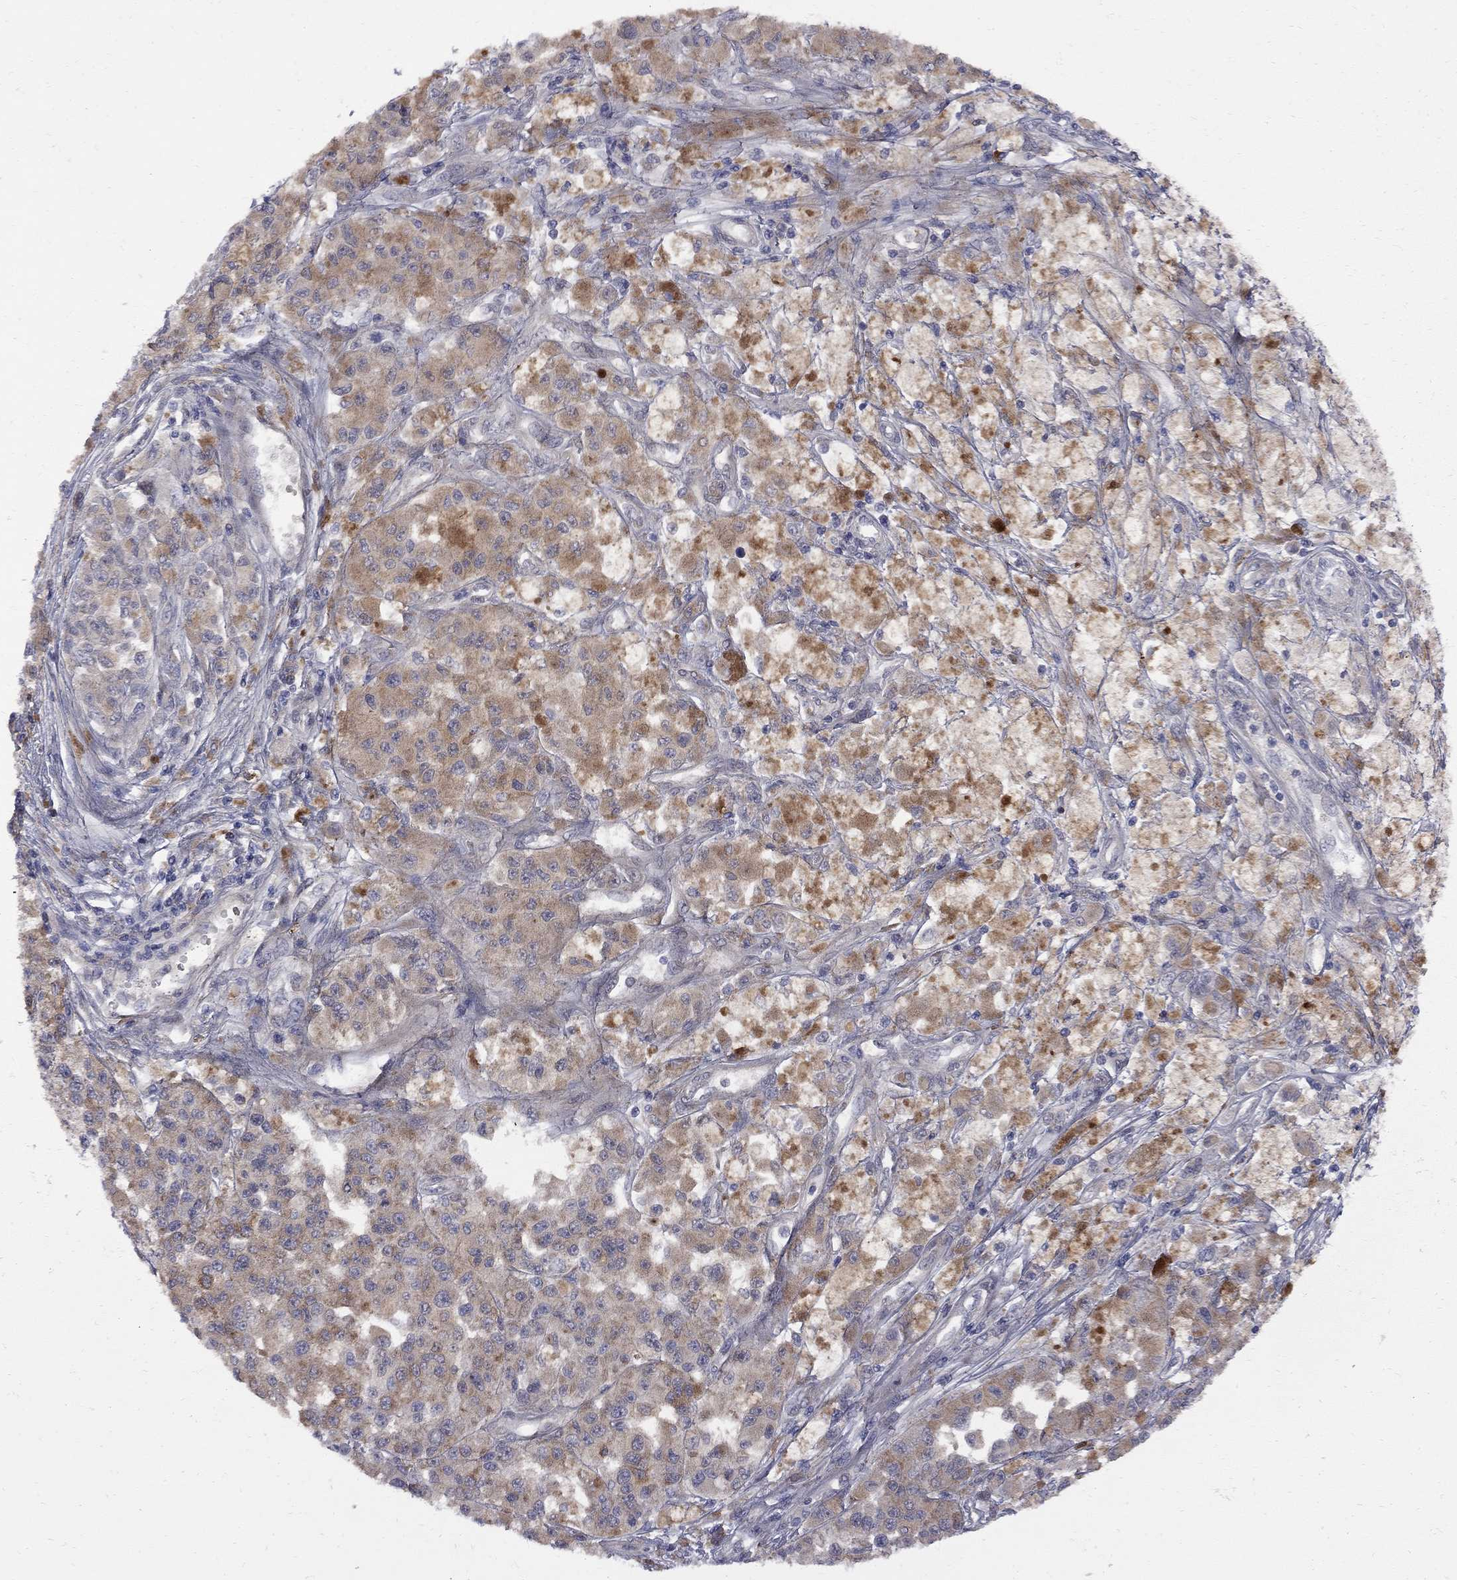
{"staining": {"intensity": "moderate", "quantity": "<25%", "location": "cytoplasmic/membranous"}, "tissue": "melanoma", "cell_type": "Tumor cells", "image_type": "cancer", "snomed": [{"axis": "morphology", "description": "Malignant melanoma, NOS"}, {"axis": "topography", "description": "Skin"}], "caption": "Immunohistochemical staining of melanoma shows low levels of moderate cytoplasmic/membranous positivity in approximately <25% of tumor cells.", "gene": "MTHFR", "patient": {"sex": "female", "age": 58}}